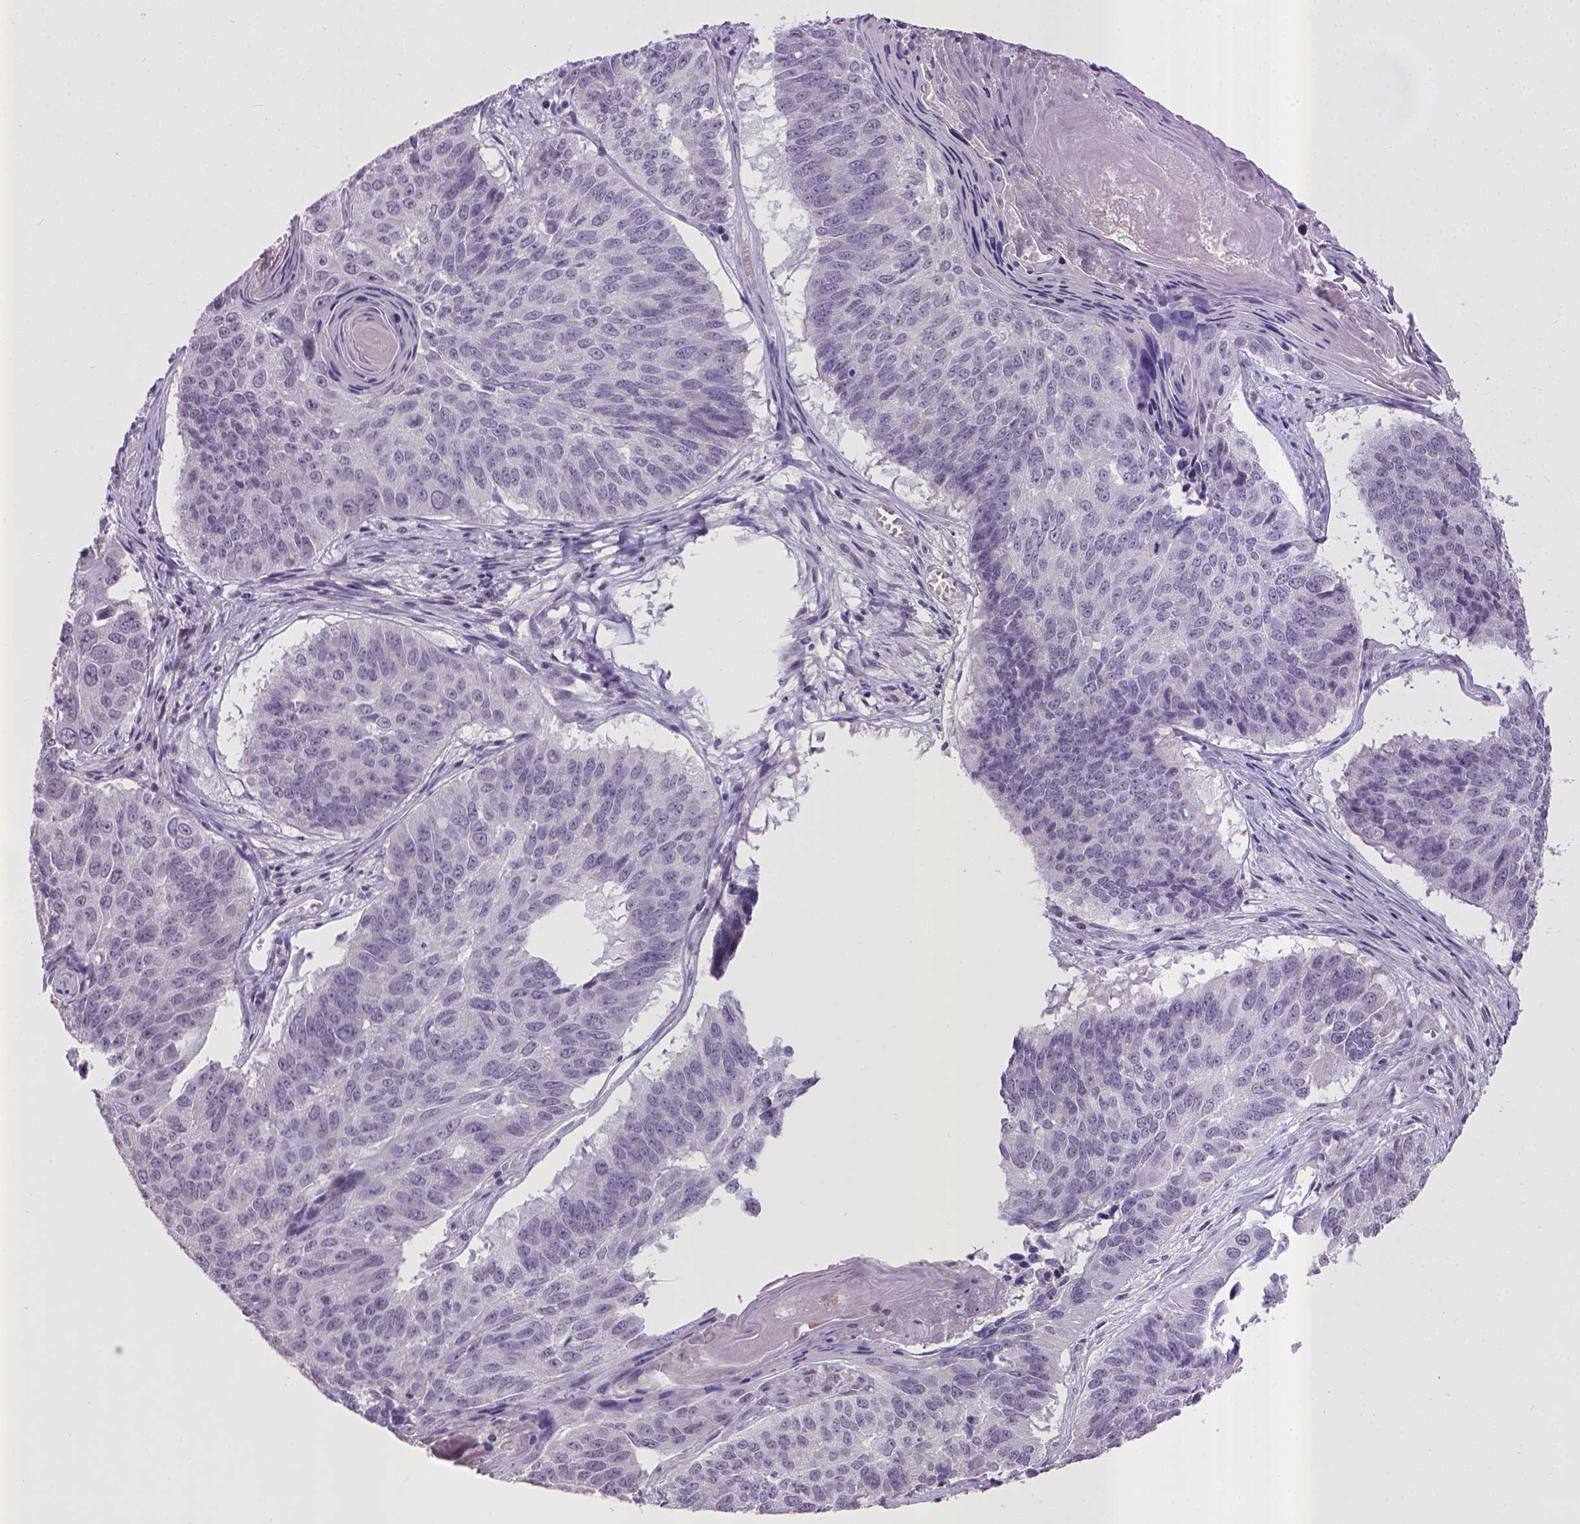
{"staining": {"intensity": "negative", "quantity": "none", "location": "none"}, "tissue": "lung cancer", "cell_type": "Tumor cells", "image_type": "cancer", "snomed": [{"axis": "morphology", "description": "Squamous cell carcinoma, NOS"}, {"axis": "topography", "description": "Lung"}], "caption": "An immunohistochemistry (IHC) histopathology image of lung cancer is shown. There is no staining in tumor cells of lung cancer.", "gene": "KMO", "patient": {"sex": "male", "age": 73}}